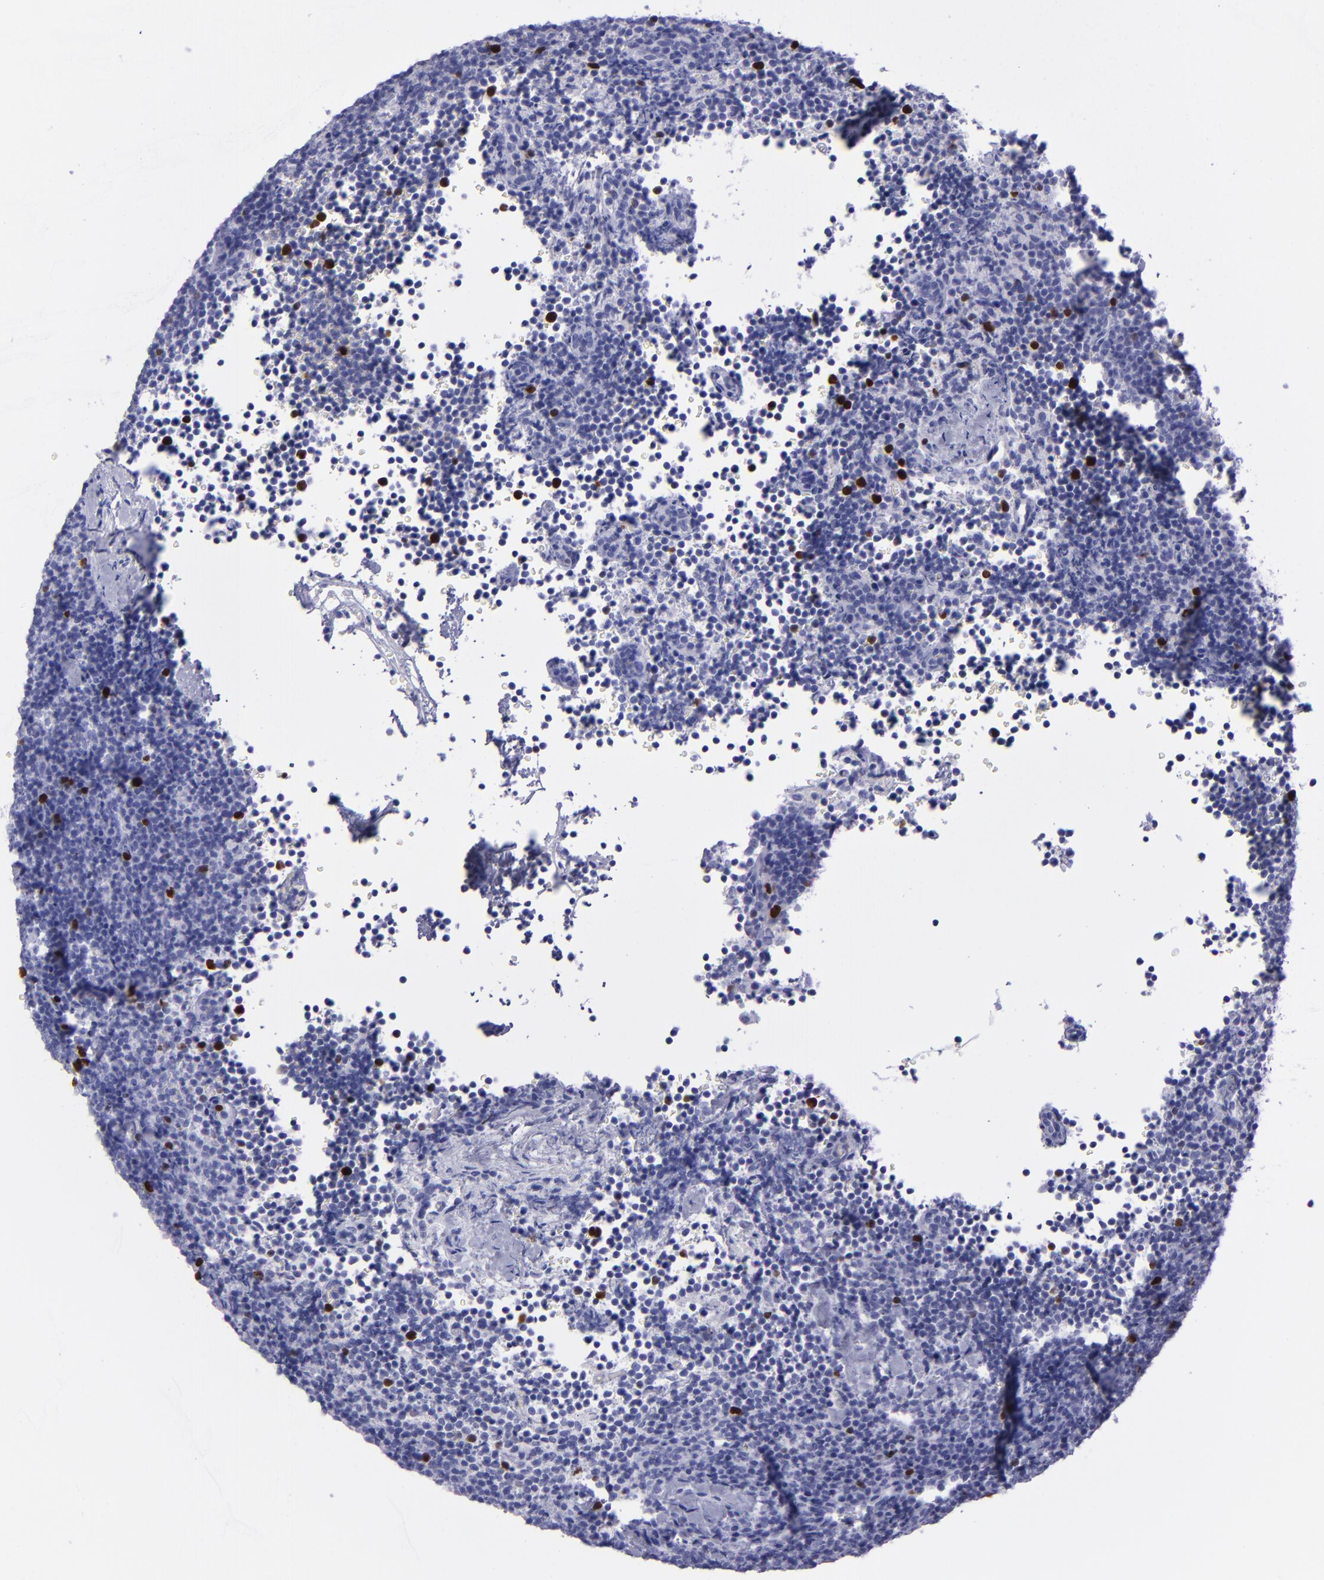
{"staining": {"intensity": "strong", "quantity": "<25%", "location": "nuclear"}, "tissue": "lymphoma", "cell_type": "Tumor cells", "image_type": "cancer", "snomed": [{"axis": "morphology", "description": "Malignant lymphoma, non-Hodgkin's type, High grade"}, {"axis": "topography", "description": "Lymph node"}], "caption": "Protein staining of lymphoma tissue shows strong nuclear staining in about <25% of tumor cells.", "gene": "TOP2A", "patient": {"sex": "female", "age": 58}}